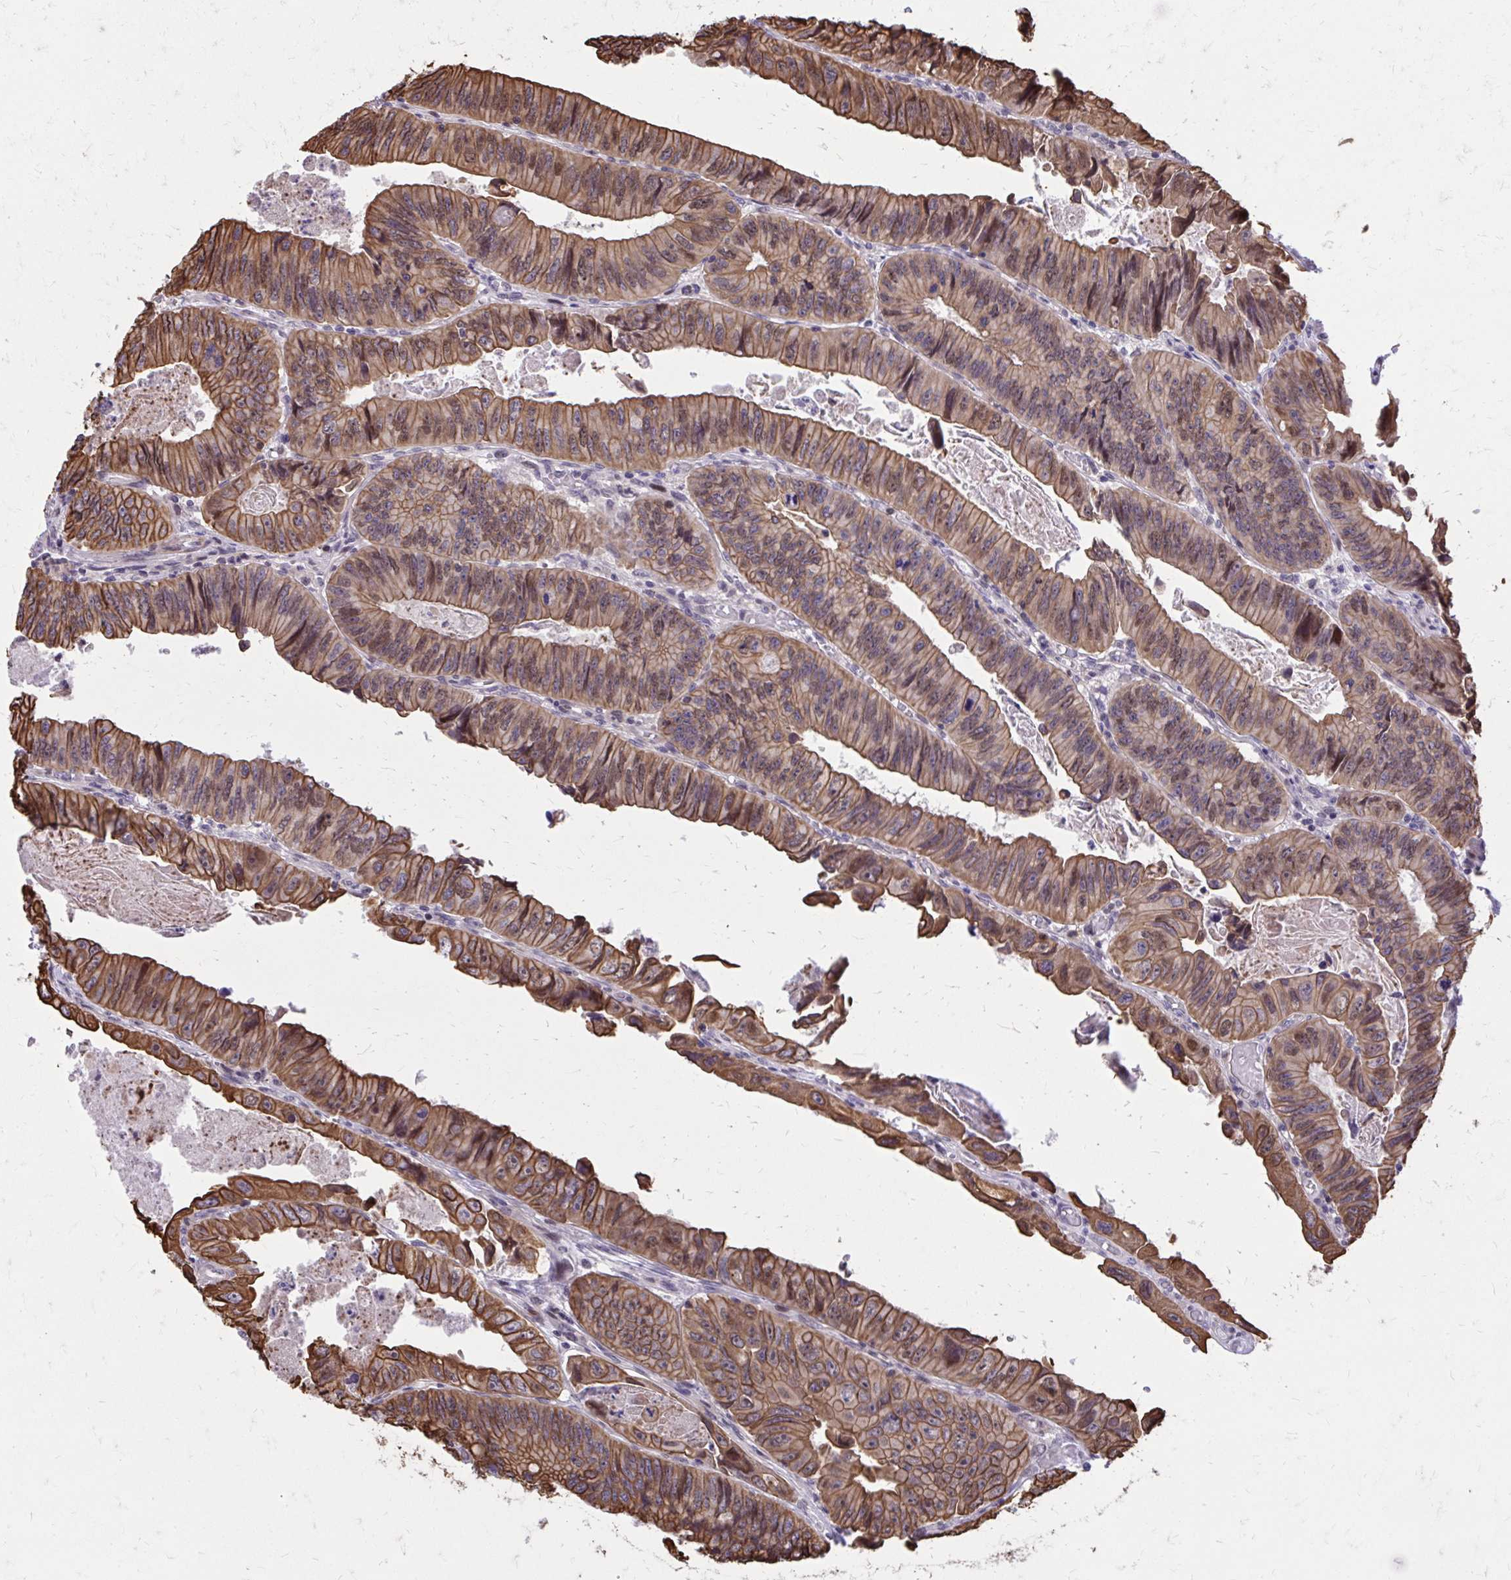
{"staining": {"intensity": "moderate", "quantity": ">75%", "location": "cytoplasmic/membranous,nuclear"}, "tissue": "colorectal cancer", "cell_type": "Tumor cells", "image_type": "cancer", "snomed": [{"axis": "morphology", "description": "Adenocarcinoma, NOS"}, {"axis": "topography", "description": "Colon"}], "caption": "Colorectal adenocarcinoma tissue reveals moderate cytoplasmic/membranous and nuclear staining in approximately >75% of tumor cells", "gene": "ANKRD30B", "patient": {"sex": "female", "age": 84}}